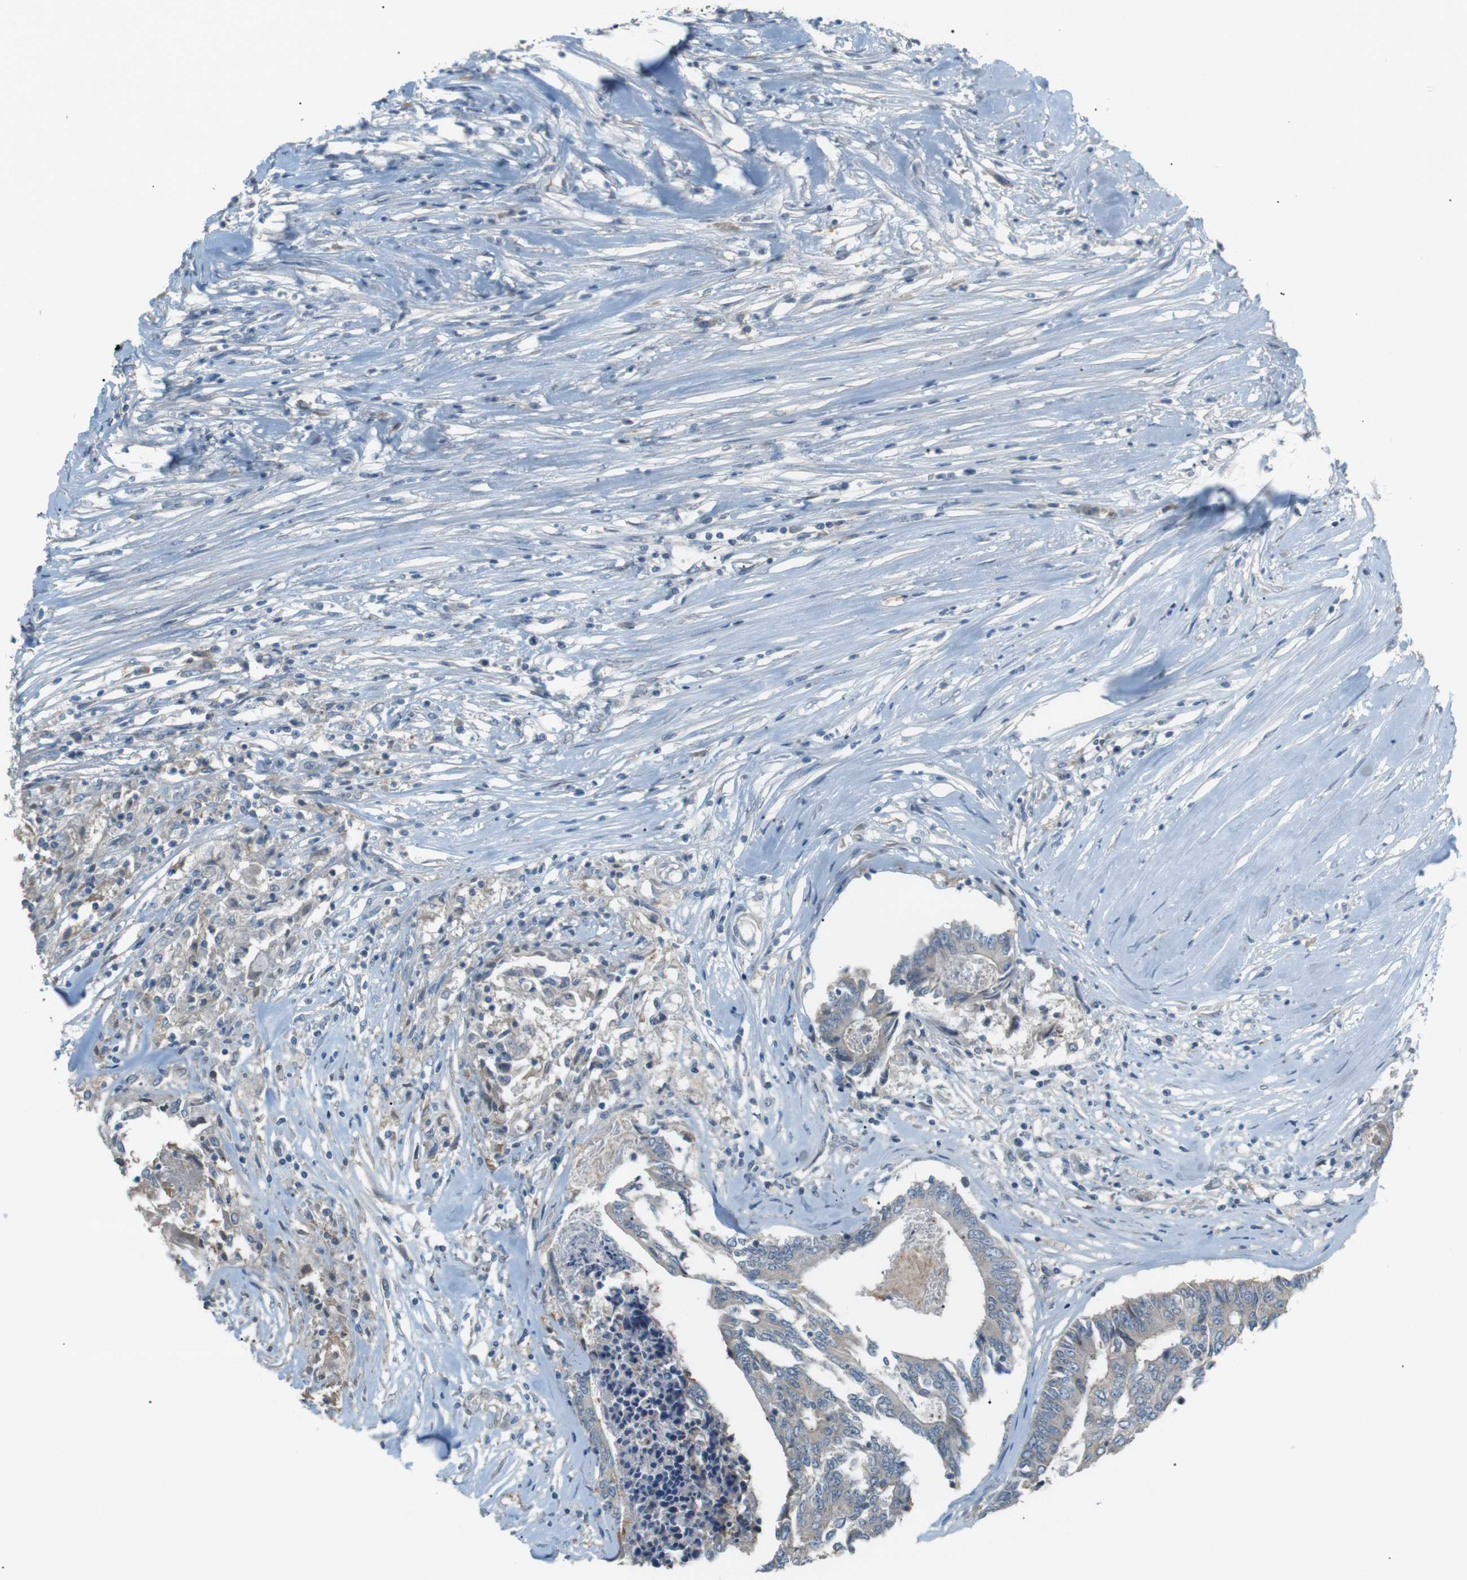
{"staining": {"intensity": "weak", "quantity": "<25%", "location": "cytoplasmic/membranous"}, "tissue": "colorectal cancer", "cell_type": "Tumor cells", "image_type": "cancer", "snomed": [{"axis": "morphology", "description": "Adenocarcinoma, NOS"}, {"axis": "topography", "description": "Rectum"}], "caption": "Tumor cells show no significant protein staining in adenocarcinoma (colorectal).", "gene": "RTN3", "patient": {"sex": "male", "age": 63}}